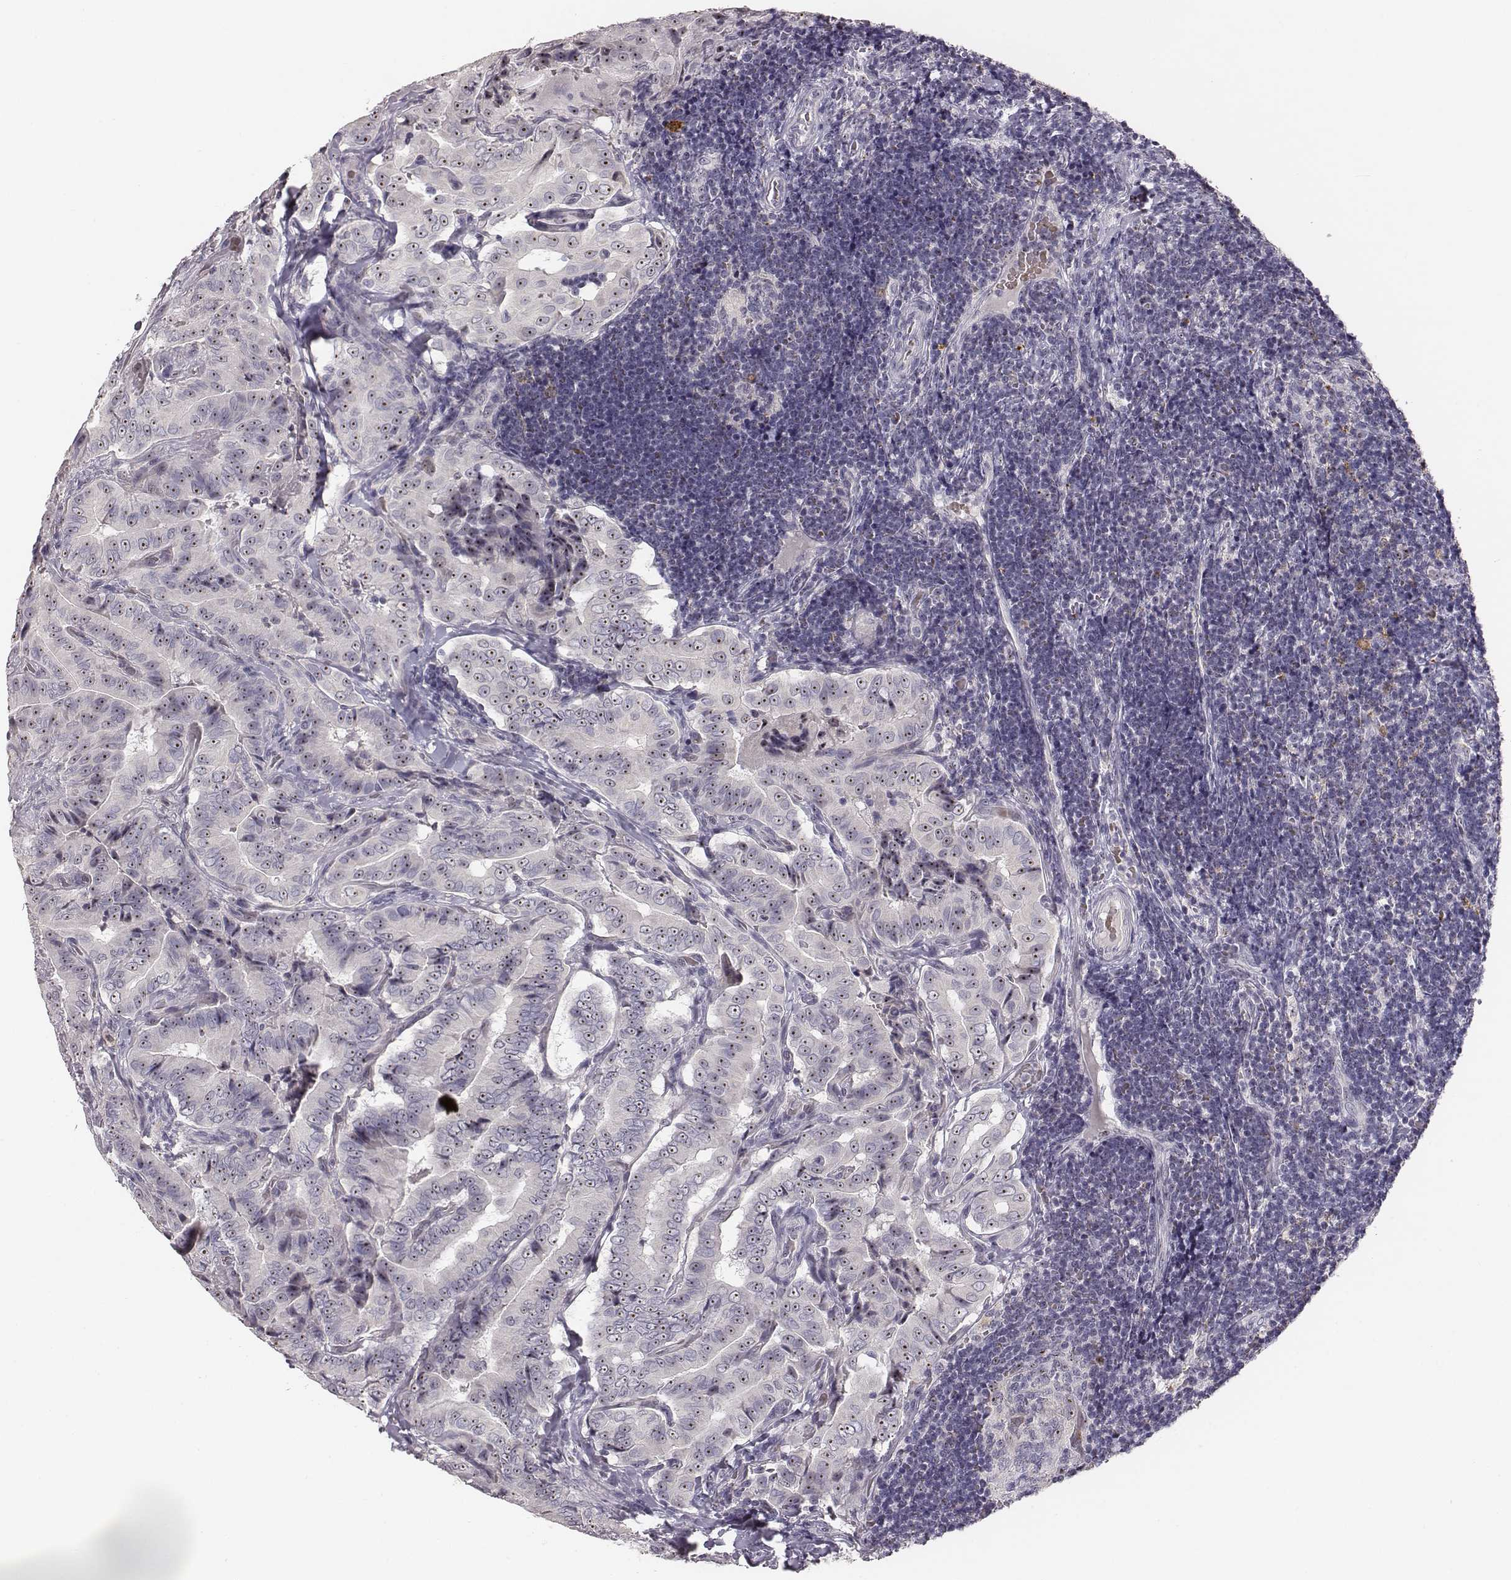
{"staining": {"intensity": "strong", "quantity": "25%-75%", "location": "nuclear"}, "tissue": "thyroid cancer", "cell_type": "Tumor cells", "image_type": "cancer", "snomed": [{"axis": "morphology", "description": "Papillary adenocarcinoma, NOS"}, {"axis": "topography", "description": "Thyroid gland"}], "caption": "Immunohistochemistry (DAB (3,3'-diaminobenzidine)) staining of thyroid papillary adenocarcinoma exhibits strong nuclear protein expression in approximately 25%-75% of tumor cells. The staining was performed using DAB (3,3'-diaminobenzidine), with brown indicating positive protein expression. Nuclei are stained blue with hematoxylin.", "gene": "NIFK", "patient": {"sex": "male", "age": 61}}